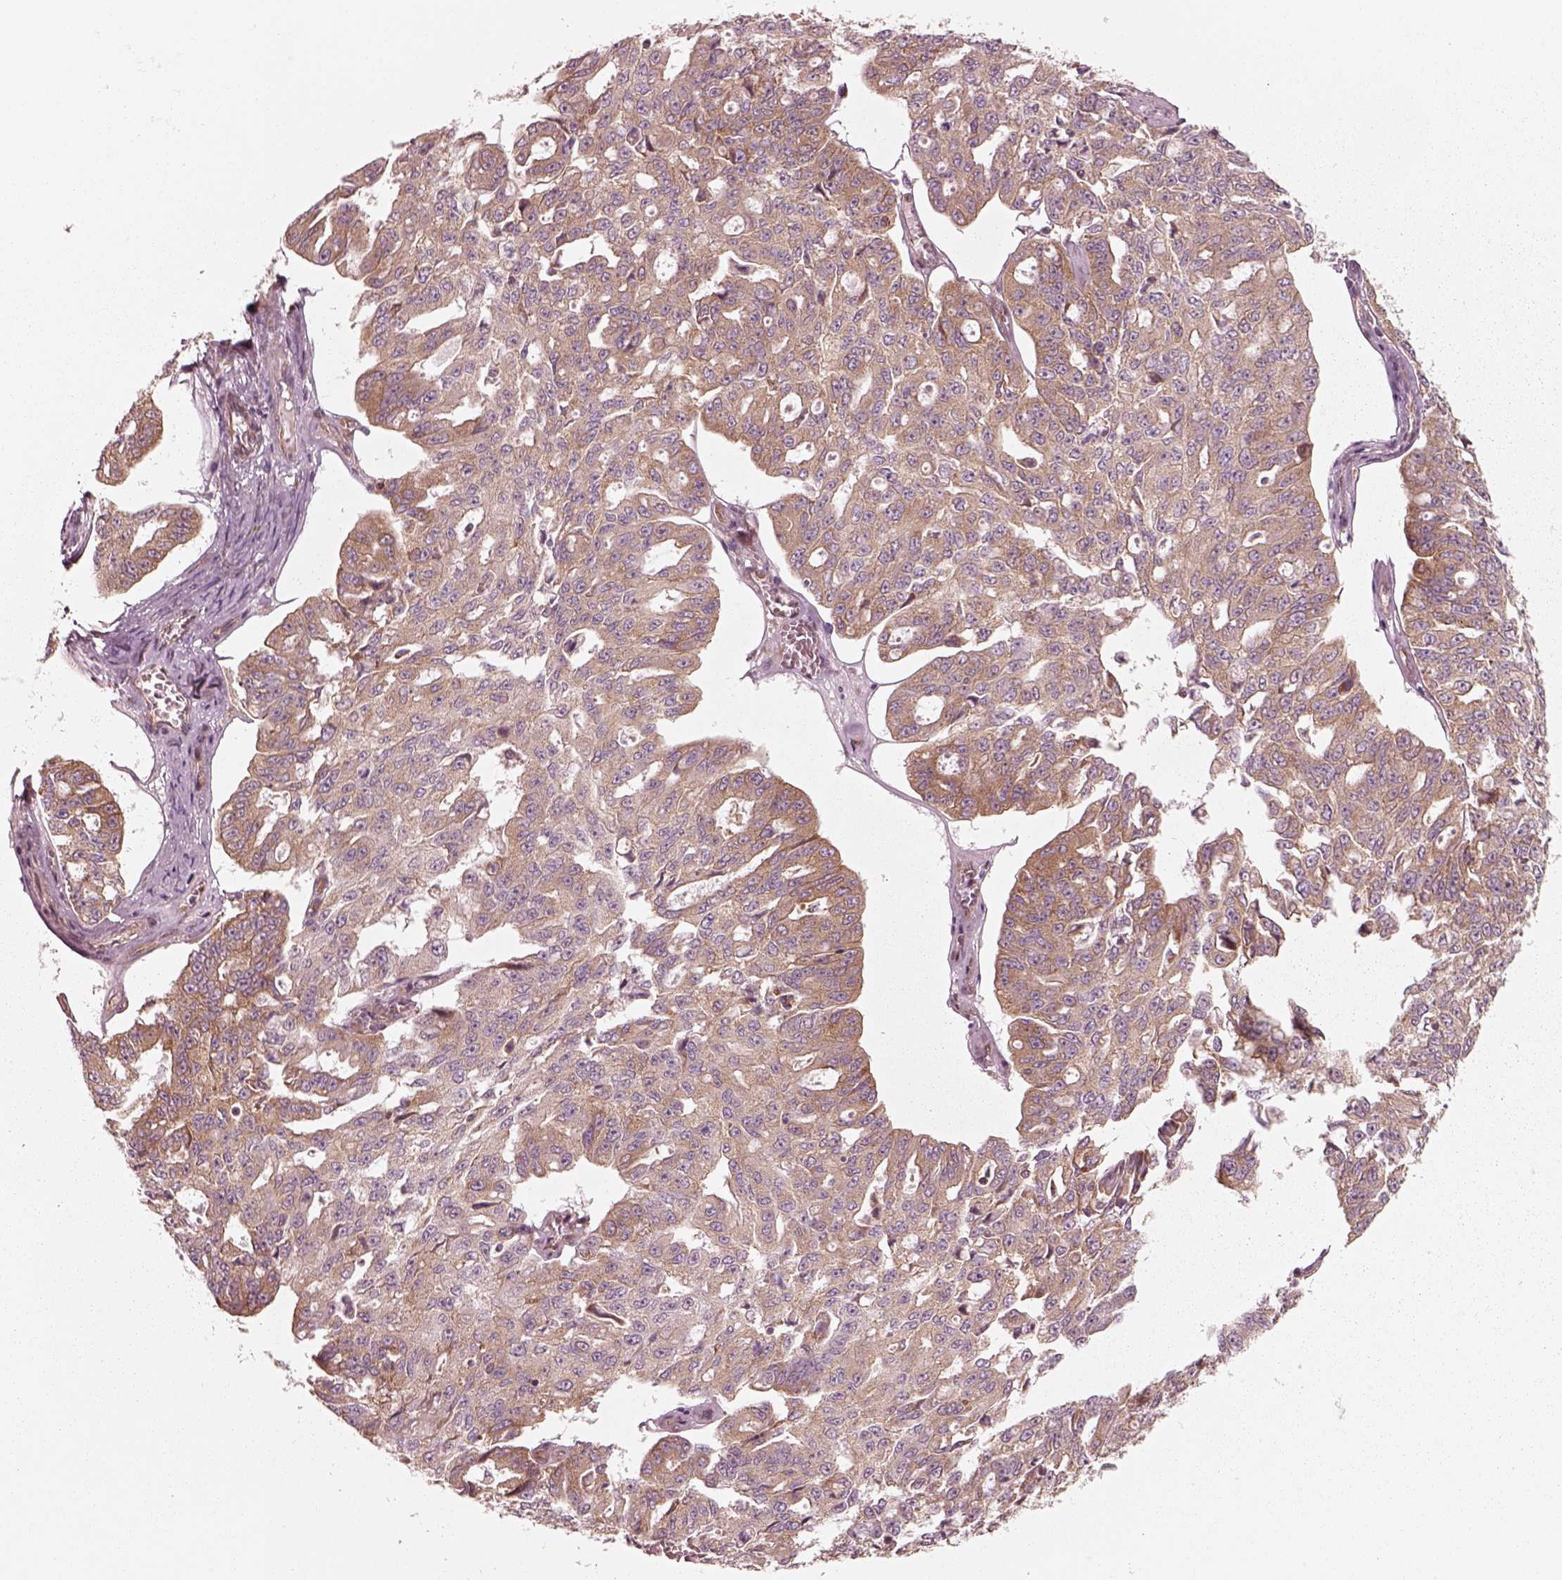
{"staining": {"intensity": "moderate", "quantity": ">75%", "location": "cytoplasmic/membranous"}, "tissue": "ovarian cancer", "cell_type": "Tumor cells", "image_type": "cancer", "snomed": [{"axis": "morphology", "description": "Carcinoma, endometroid"}, {"axis": "topography", "description": "Ovary"}], "caption": "Immunohistochemistry photomicrograph of human ovarian cancer (endometroid carcinoma) stained for a protein (brown), which displays medium levels of moderate cytoplasmic/membranous staining in about >75% of tumor cells.", "gene": "CNOT2", "patient": {"sex": "female", "age": 65}}